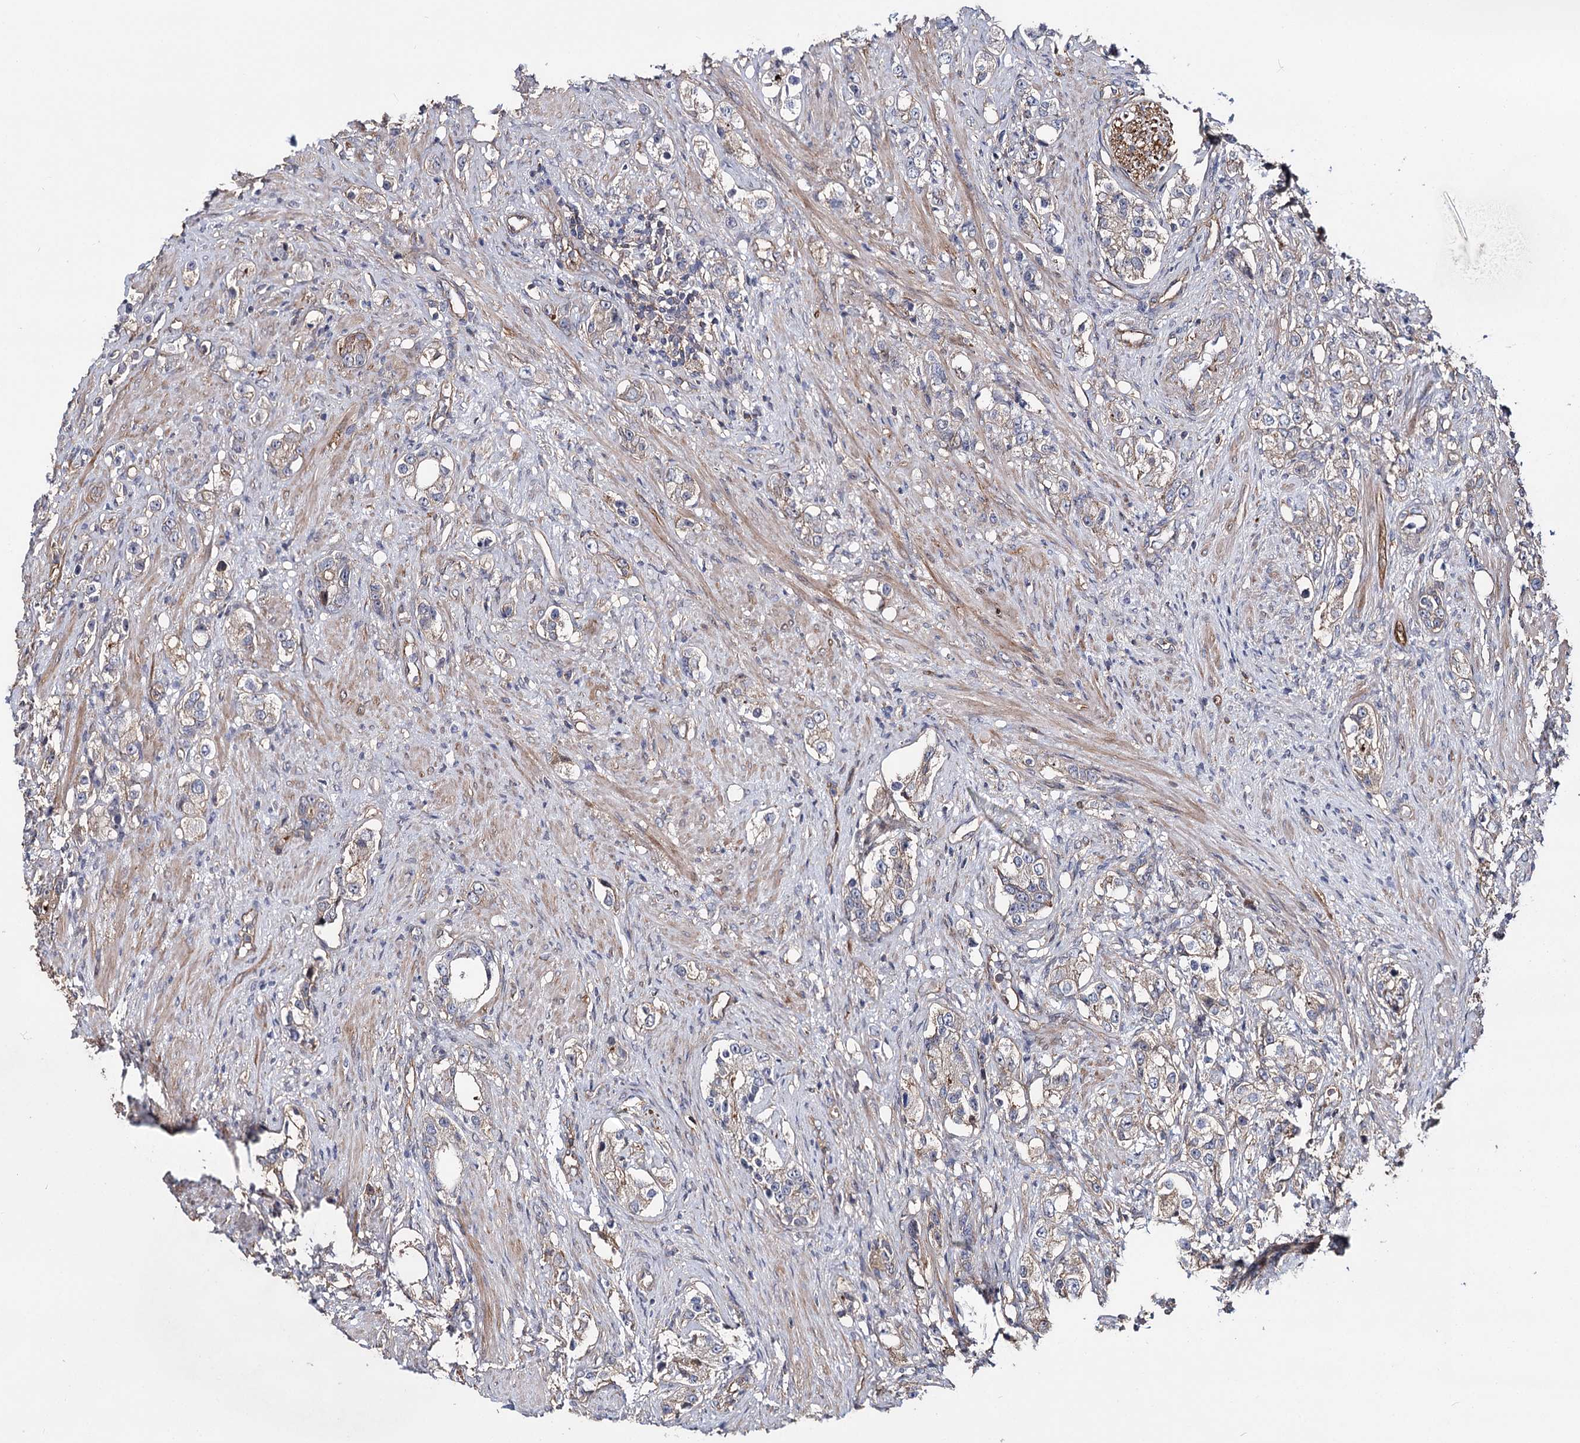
{"staining": {"intensity": "weak", "quantity": "25%-75%", "location": "cytoplasmic/membranous"}, "tissue": "prostate cancer", "cell_type": "Tumor cells", "image_type": "cancer", "snomed": [{"axis": "morphology", "description": "Adenocarcinoma, High grade"}, {"axis": "topography", "description": "Prostate"}], "caption": "This histopathology image demonstrates IHC staining of human prostate cancer, with low weak cytoplasmic/membranous positivity in about 25%-75% of tumor cells.", "gene": "TMEM218", "patient": {"sex": "male", "age": 63}}